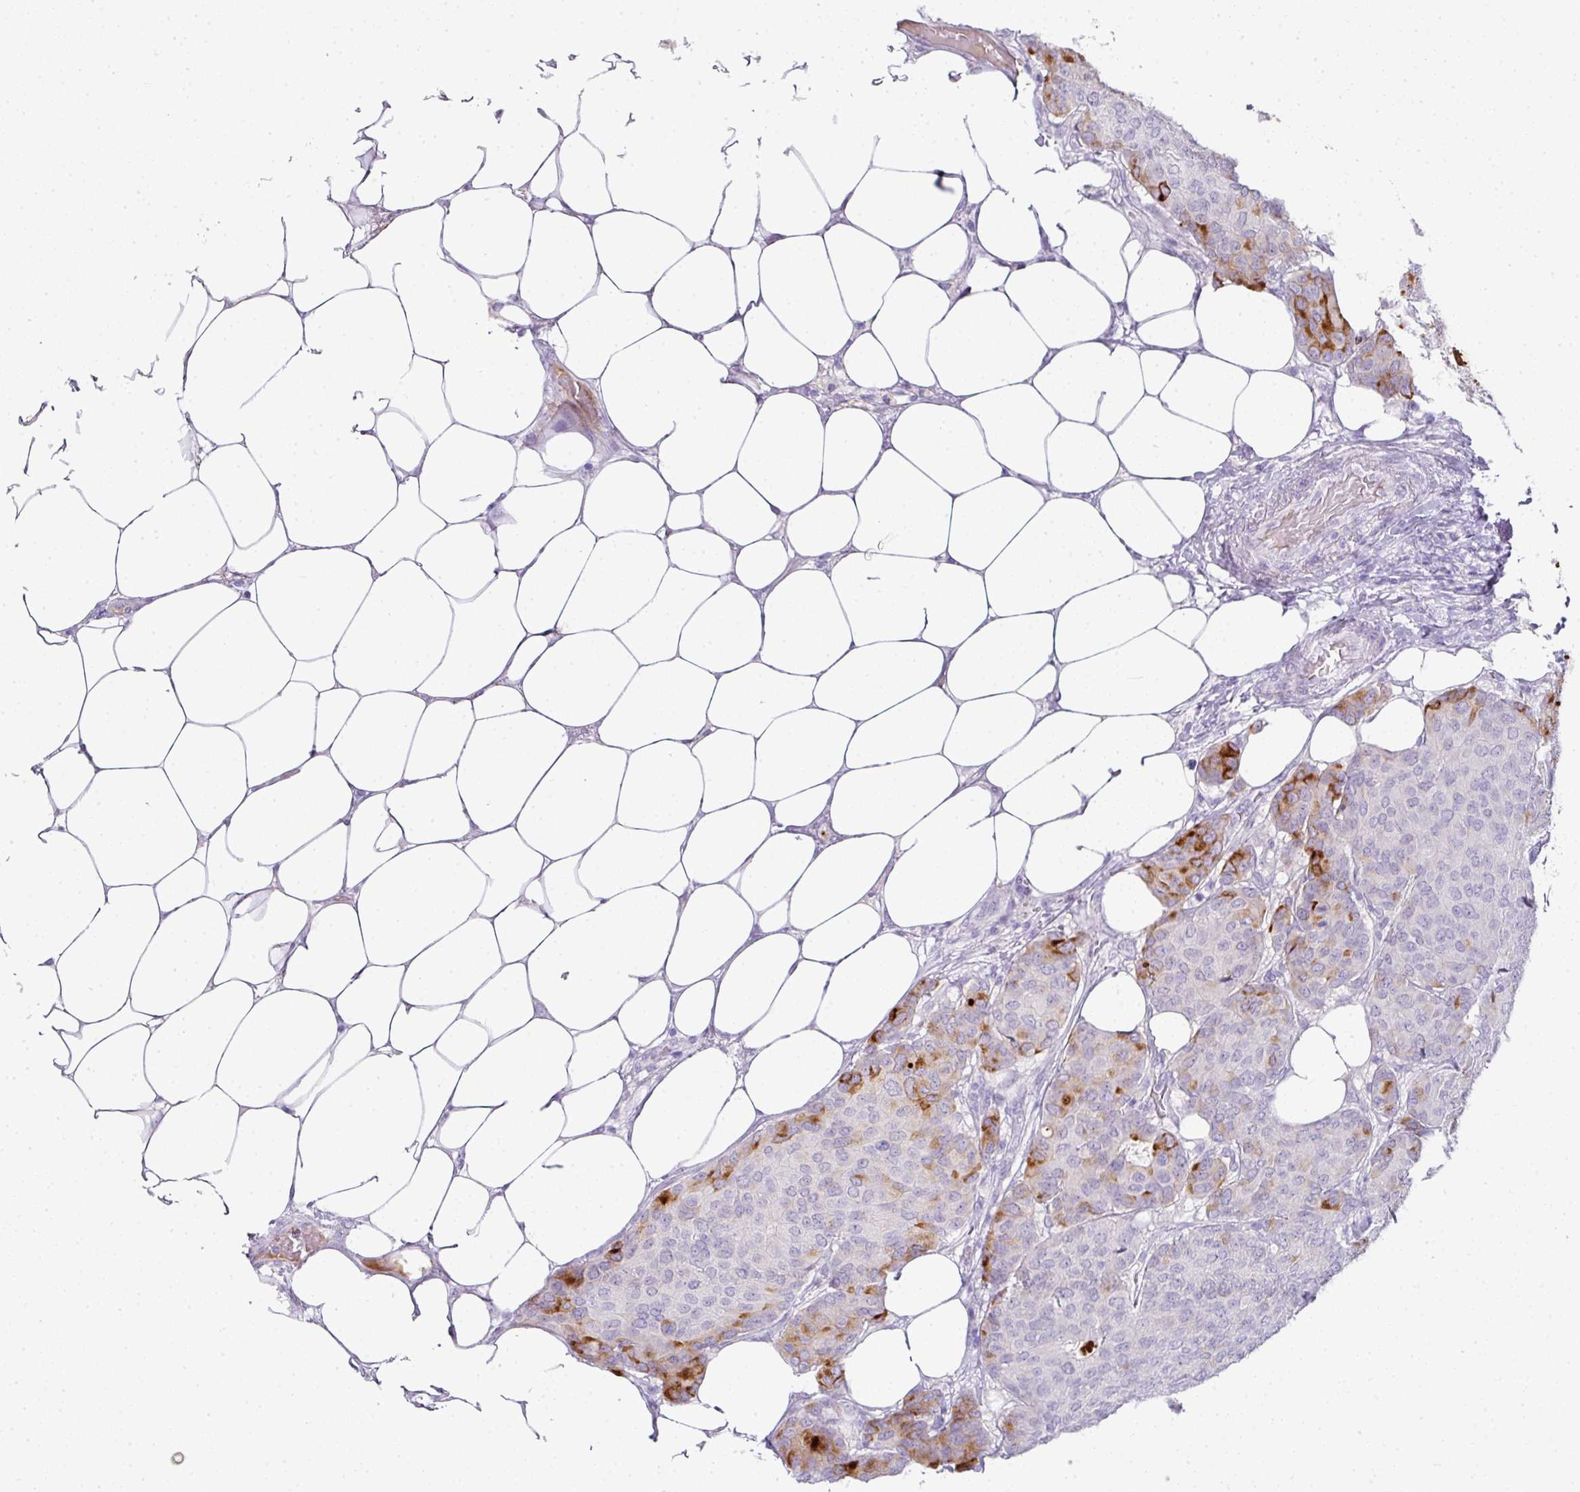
{"staining": {"intensity": "strong", "quantity": "<25%", "location": "cytoplasmic/membranous"}, "tissue": "breast cancer", "cell_type": "Tumor cells", "image_type": "cancer", "snomed": [{"axis": "morphology", "description": "Duct carcinoma"}, {"axis": "topography", "description": "Breast"}], "caption": "Human breast invasive ductal carcinoma stained with a brown dye displays strong cytoplasmic/membranous positive expression in about <25% of tumor cells.", "gene": "FGF17", "patient": {"sex": "female", "age": 75}}